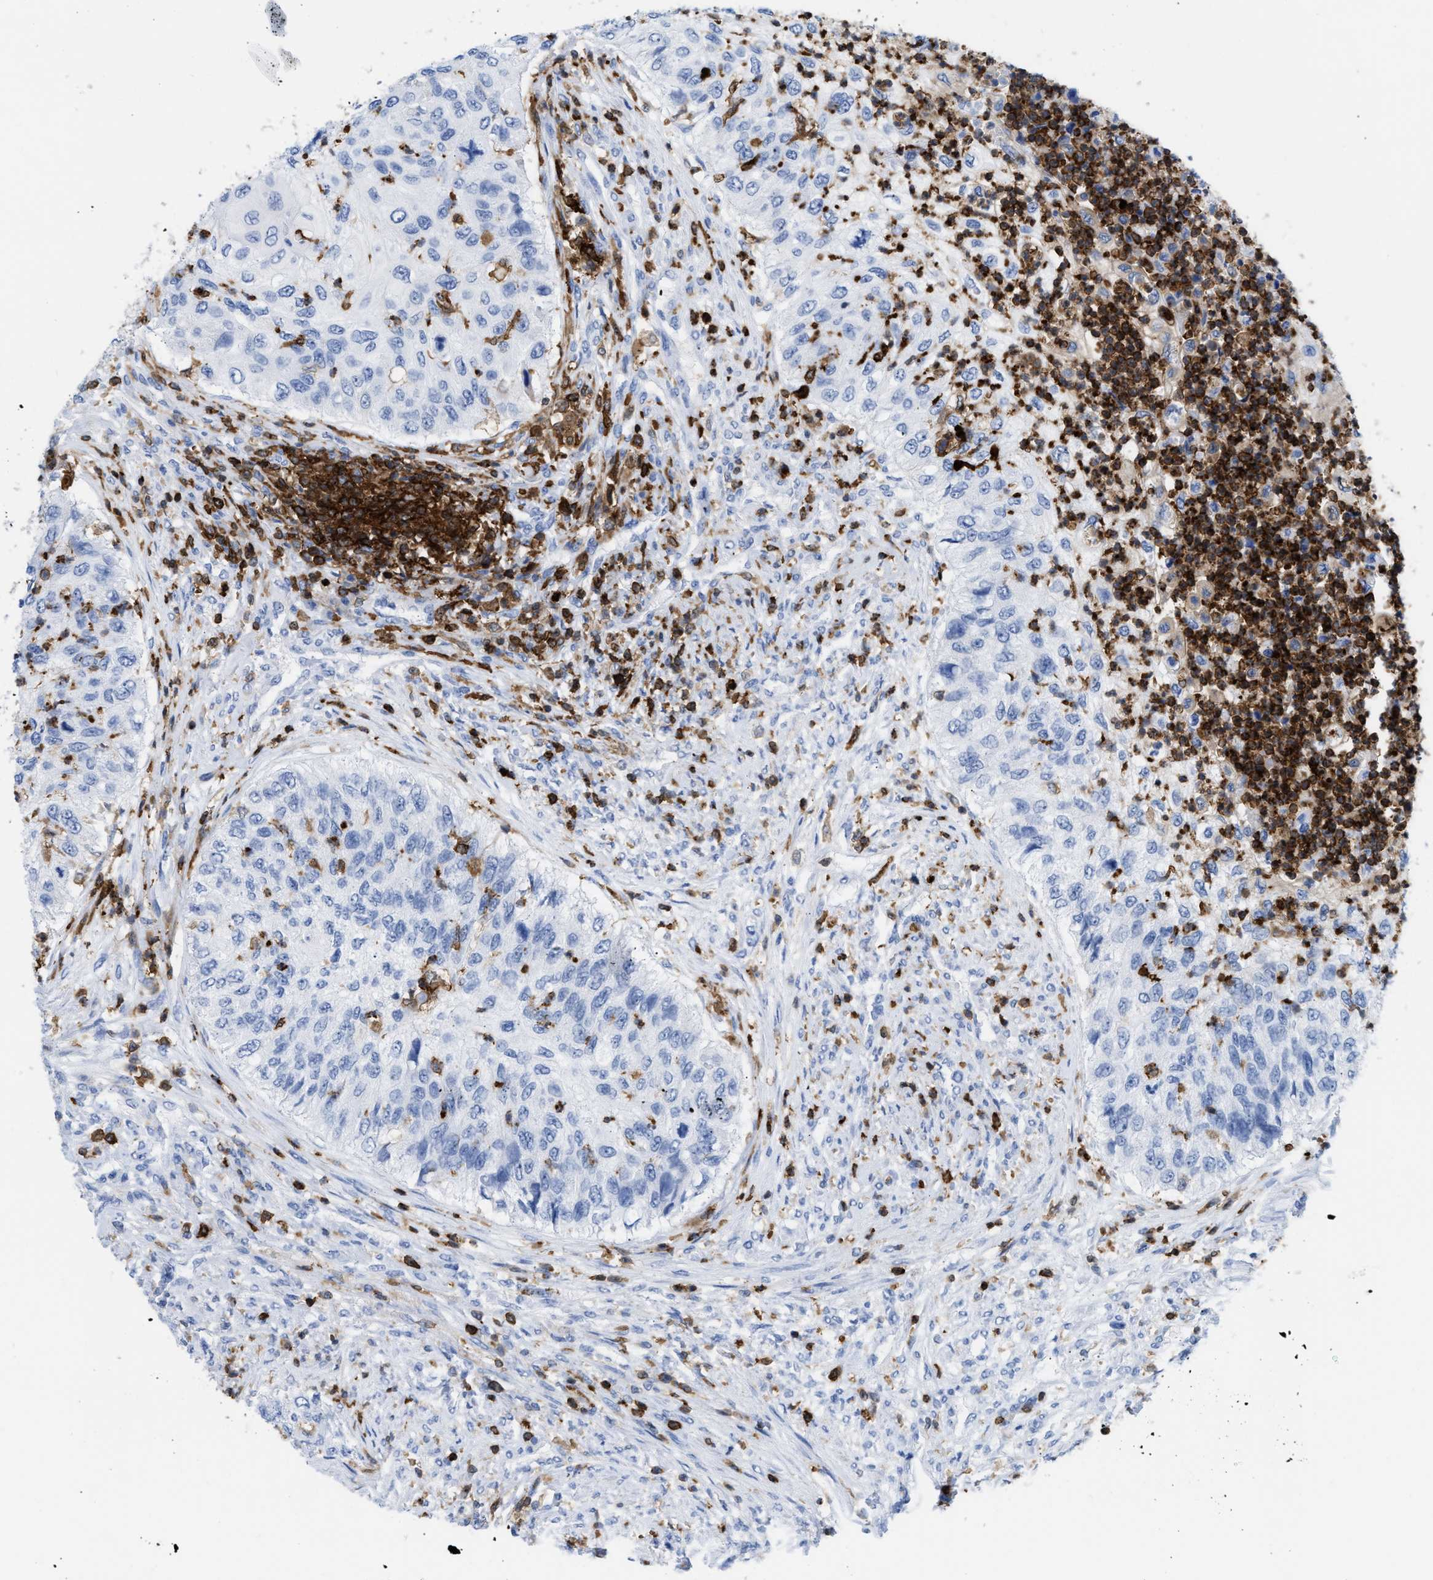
{"staining": {"intensity": "negative", "quantity": "none", "location": "none"}, "tissue": "urothelial cancer", "cell_type": "Tumor cells", "image_type": "cancer", "snomed": [{"axis": "morphology", "description": "Urothelial carcinoma, High grade"}, {"axis": "topography", "description": "Urinary bladder"}], "caption": "DAB immunohistochemical staining of urothelial carcinoma (high-grade) exhibits no significant expression in tumor cells.", "gene": "LCP1", "patient": {"sex": "female", "age": 60}}